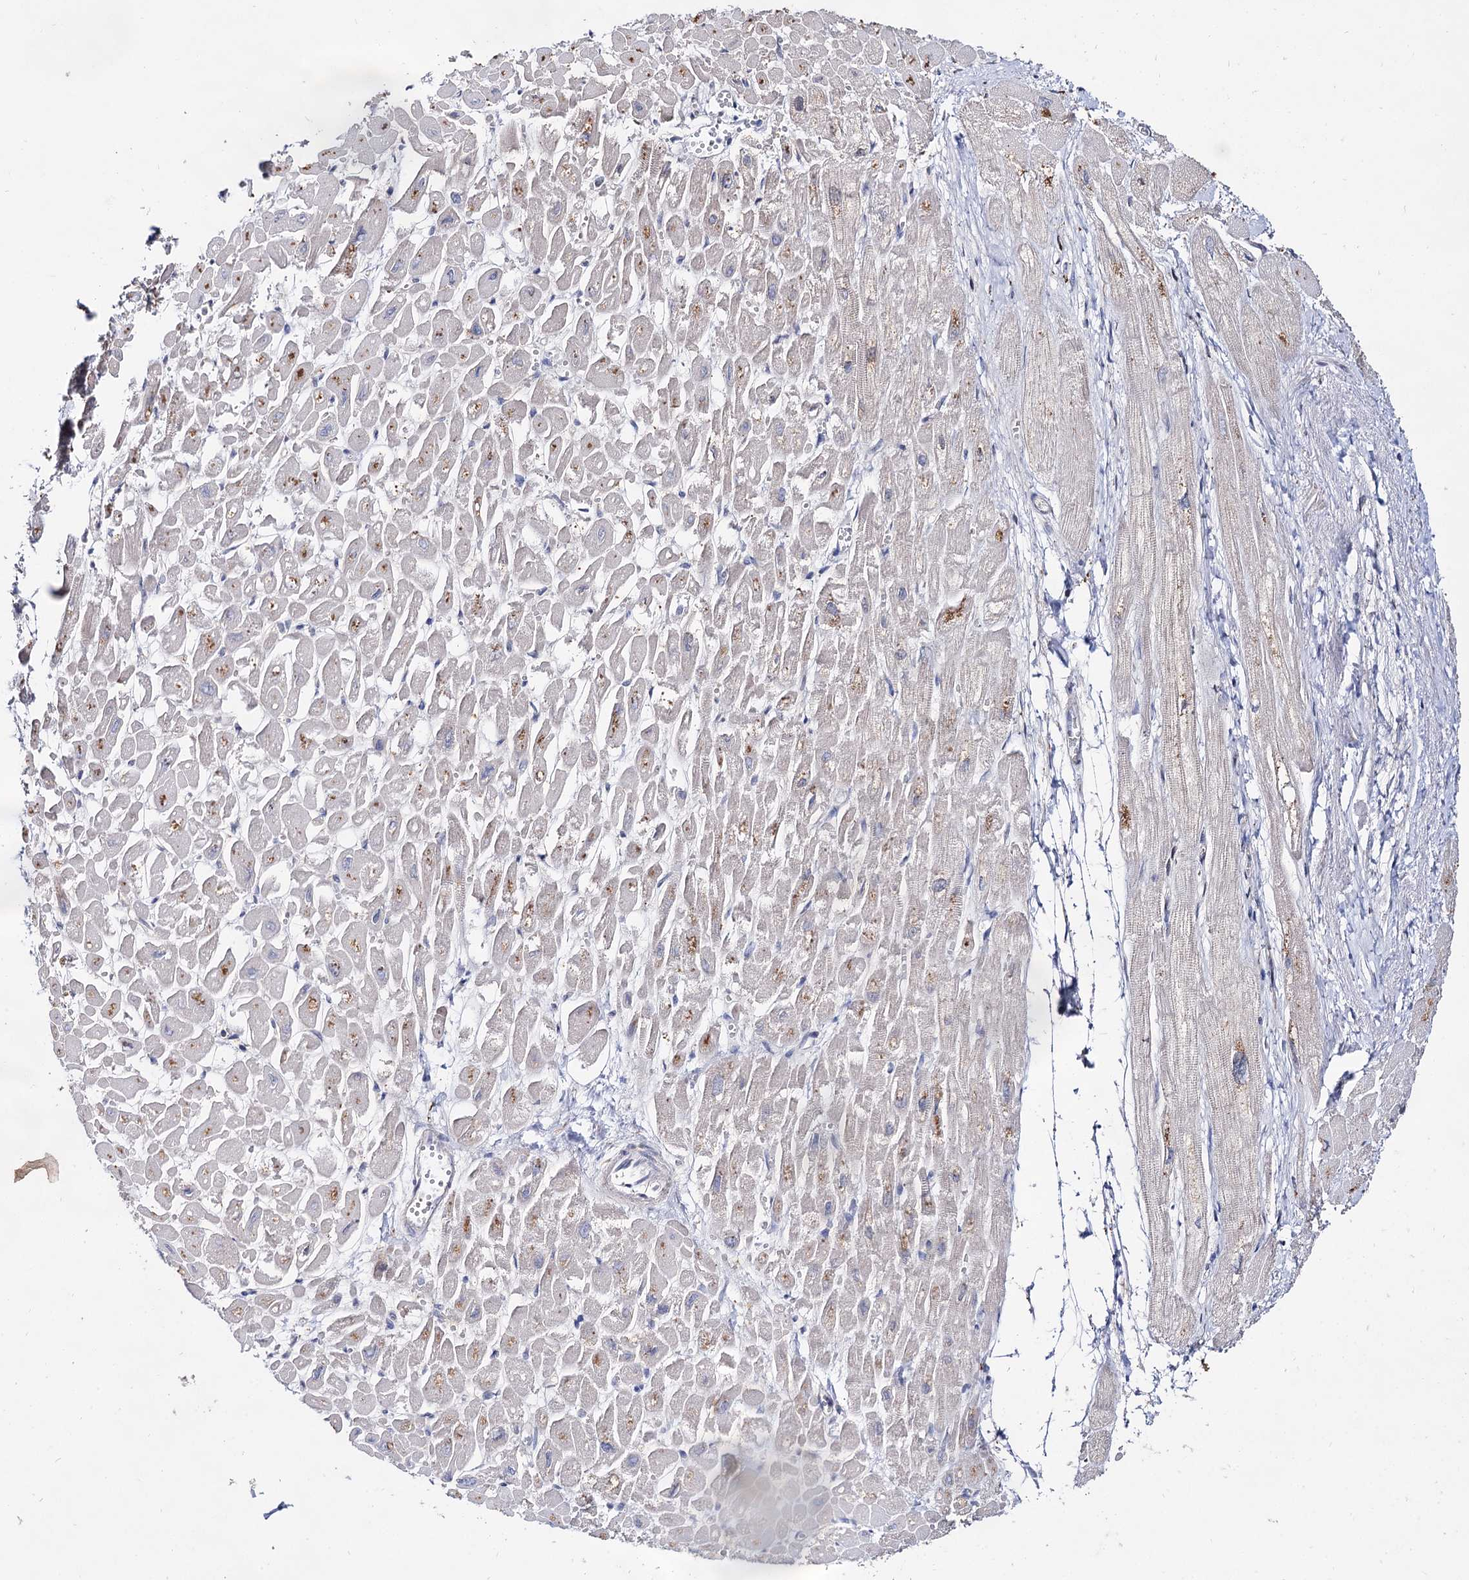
{"staining": {"intensity": "weak", "quantity": "25%-75%", "location": "cytoplasmic/membranous"}, "tissue": "heart muscle", "cell_type": "Cardiomyocytes", "image_type": "normal", "snomed": [{"axis": "morphology", "description": "Normal tissue, NOS"}, {"axis": "topography", "description": "Heart"}], "caption": "A low amount of weak cytoplasmic/membranous expression is present in approximately 25%-75% of cardiomyocytes in benign heart muscle. Nuclei are stained in blue.", "gene": "ARFIP2", "patient": {"sex": "male", "age": 54}}